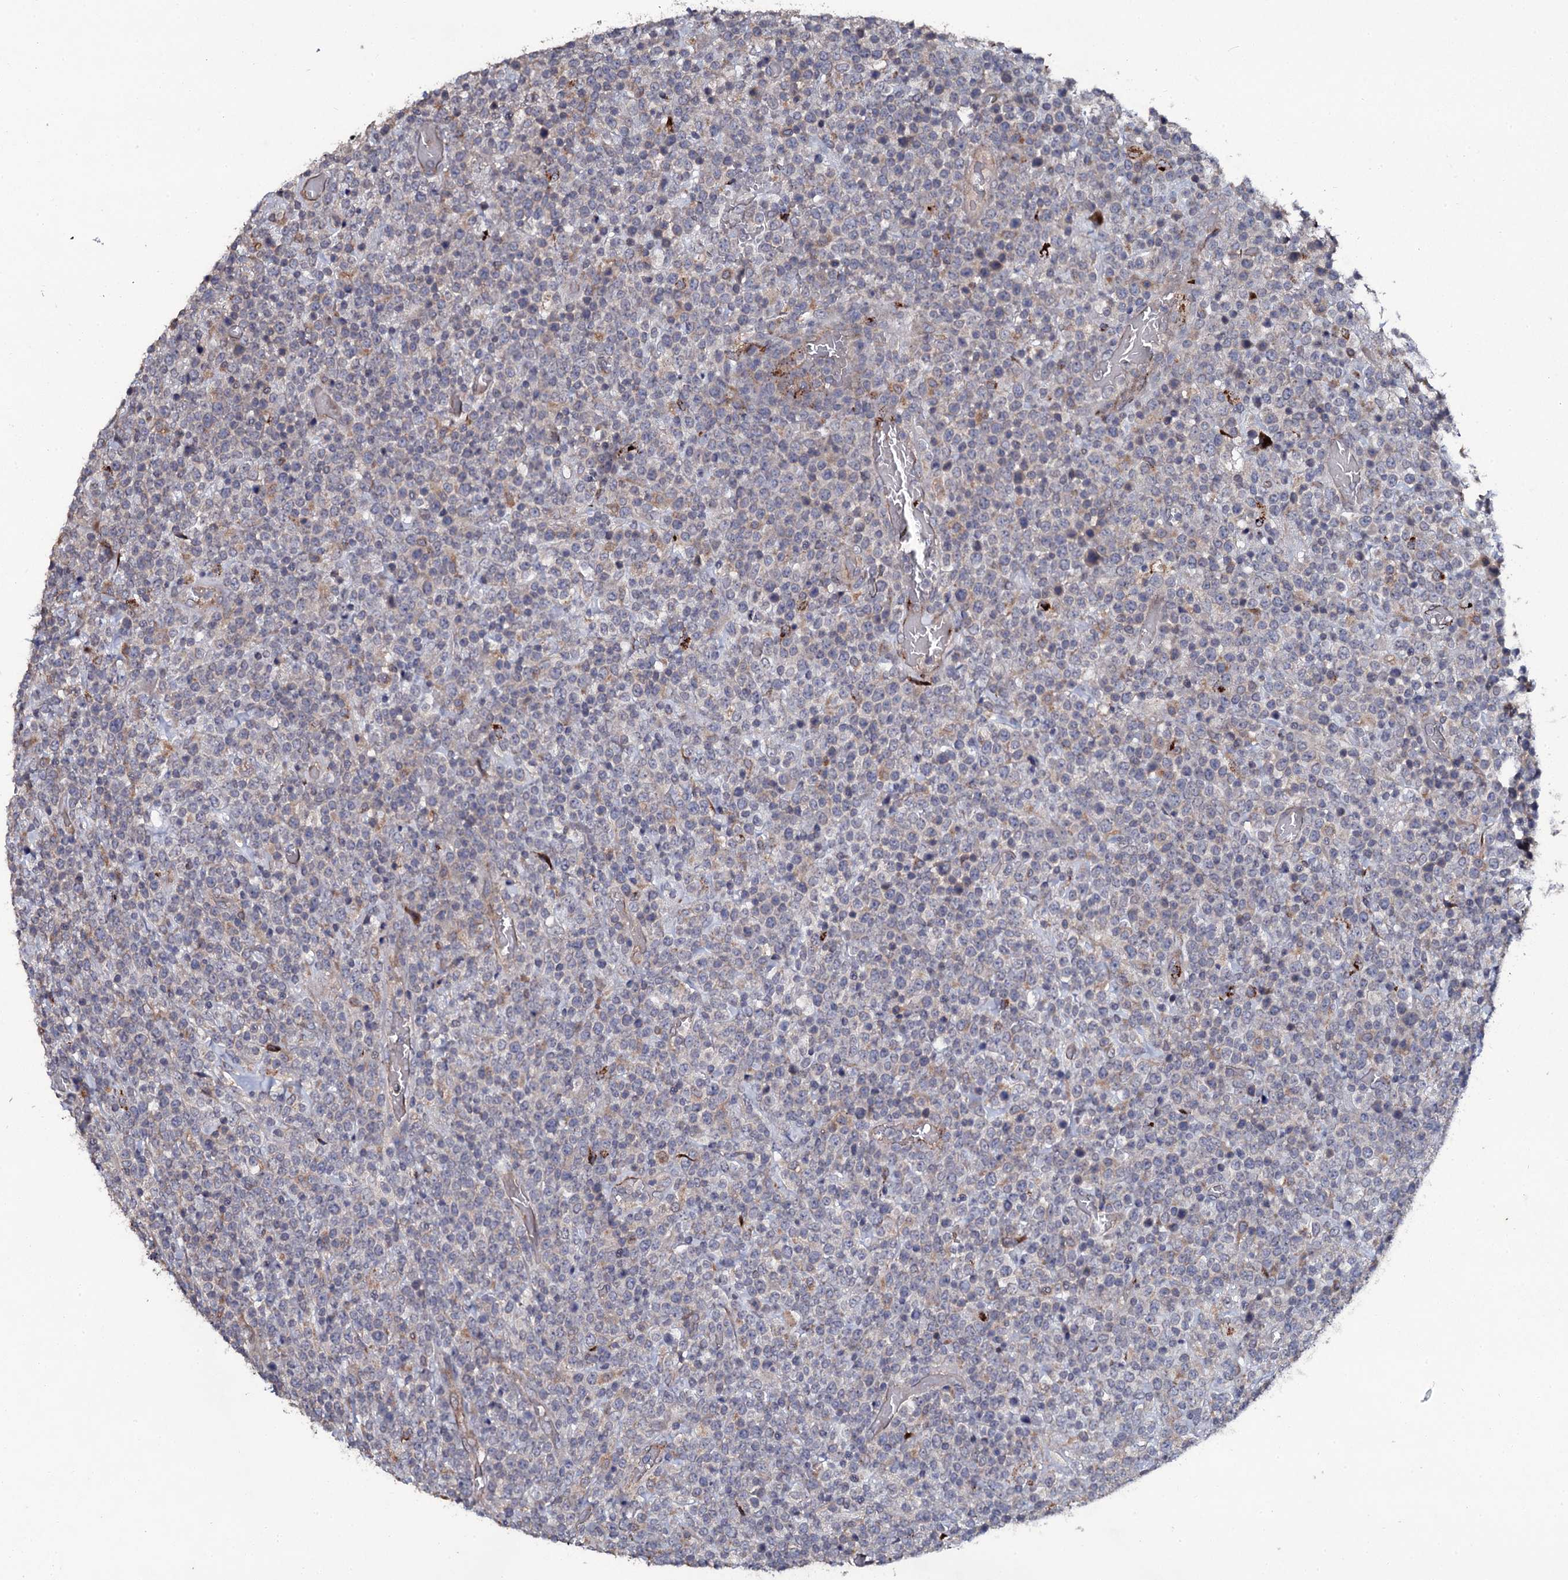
{"staining": {"intensity": "negative", "quantity": "none", "location": "none"}, "tissue": "lymphoma", "cell_type": "Tumor cells", "image_type": "cancer", "snomed": [{"axis": "morphology", "description": "Malignant lymphoma, non-Hodgkin's type, High grade"}, {"axis": "topography", "description": "Colon"}], "caption": "Immunohistochemistry (IHC) photomicrograph of human high-grade malignant lymphoma, non-Hodgkin's type stained for a protein (brown), which exhibits no expression in tumor cells.", "gene": "LRRC28", "patient": {"sex": "female", "age": 53}}